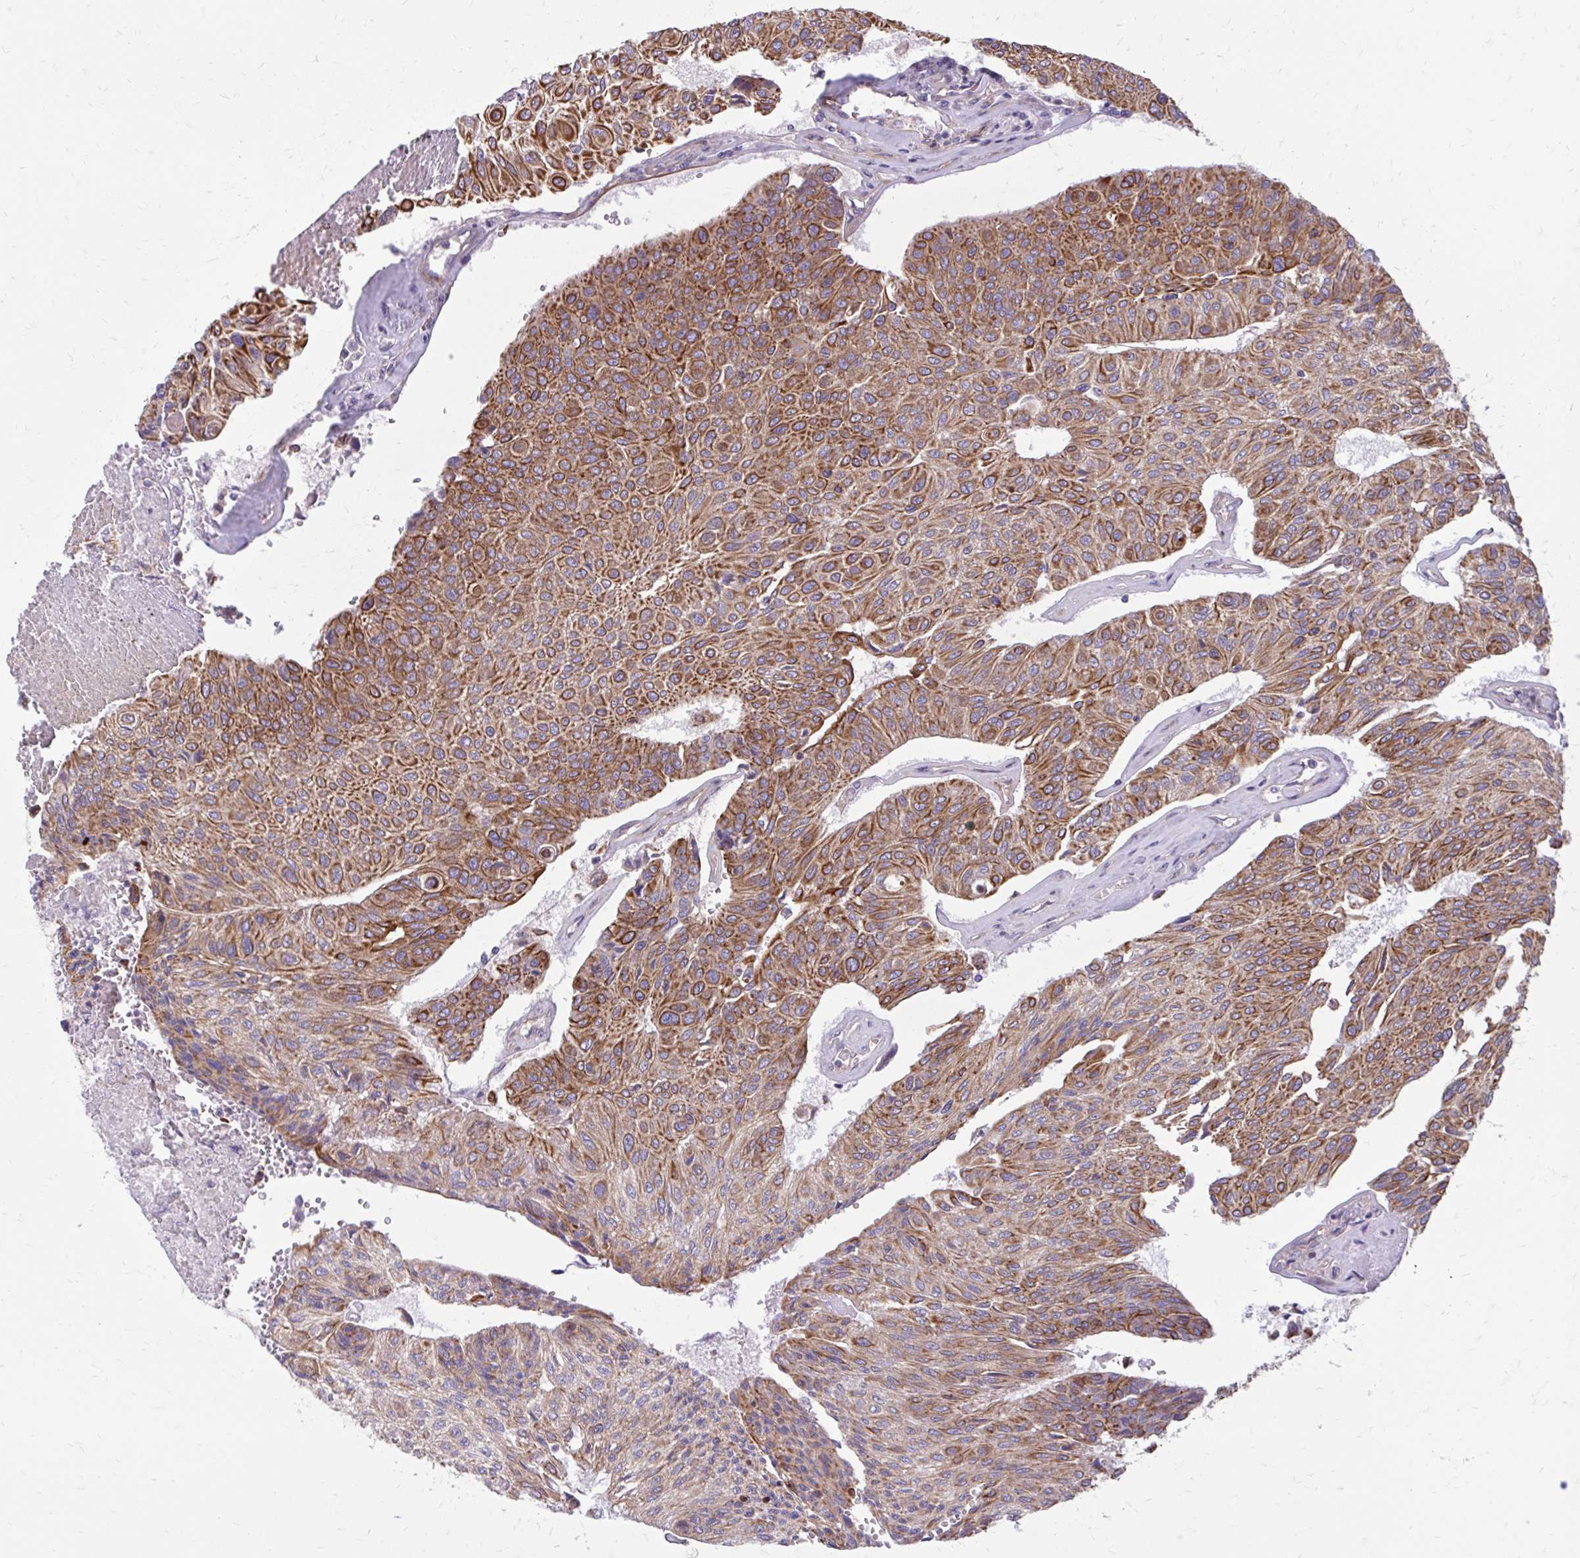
{"staining": {"intensity": "moderate", "quantity": ">75%", "location": "cytoplasmic/membranous"}, "tissue": "urothelial cancer", "cell_type": "Tumor cells", "image_type": "cancer", "snomed": [{"axis": "morphology", "description": "Urothelial carcinoma, High grade"}, {"axis": "topography", "description": "Urinary bladder"}], "caption": "Urothelial cancer stained with DAB immunohistochemistry (IHC) exhibits medium levels of moderate cytoplasmic/membranous expression in approximately >75% of tumor cells. Using DAB (brown) and hematoxylin (blue) stains, captured at high magnification using brightfield microscopy.", "gene": "FAP", "patient": {"sex": "male", "age": 66}}